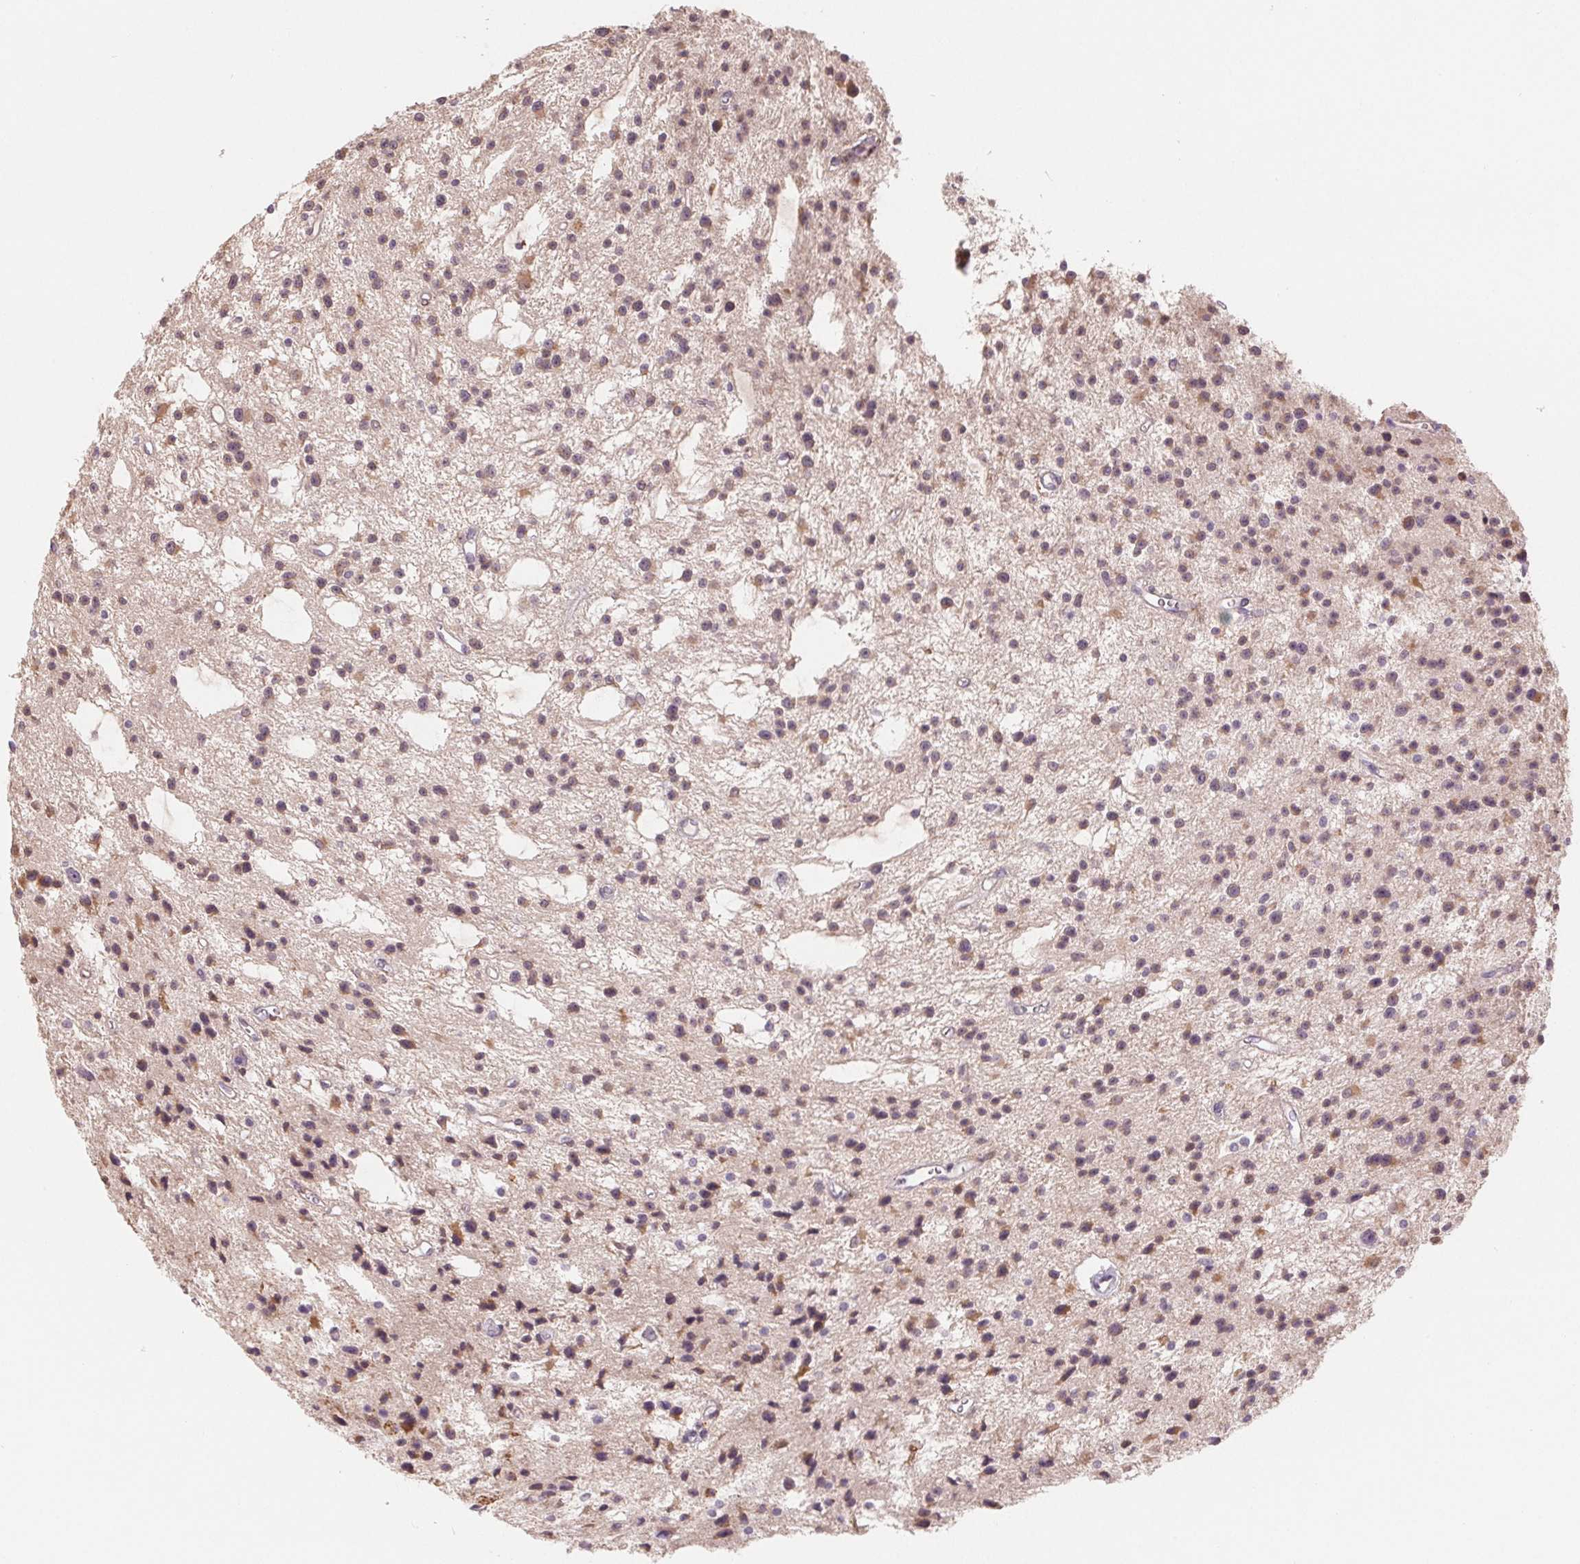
{"staining": {"intensity": "weak", "quantity": "25%-75%", "location": "cytoplasmic/membranous,nuclear"}, "tissue": "glioma", "cell_type": "Tumor cells", "image_type": "cancer", "snomed": [{"axis": "morphology", "description": "Glioma, malignant, Low grade"}, {"axis": "topography", "description": "Brain"}], "caption": "Glioma was stained to show a protein in brown. There is low levels of weak cytoplasmic/membranous and nuclear expression in about 25%-75% of tumor cells.", "gene": "FKBP10", "patient": {"sex": "male", "age": 43}}